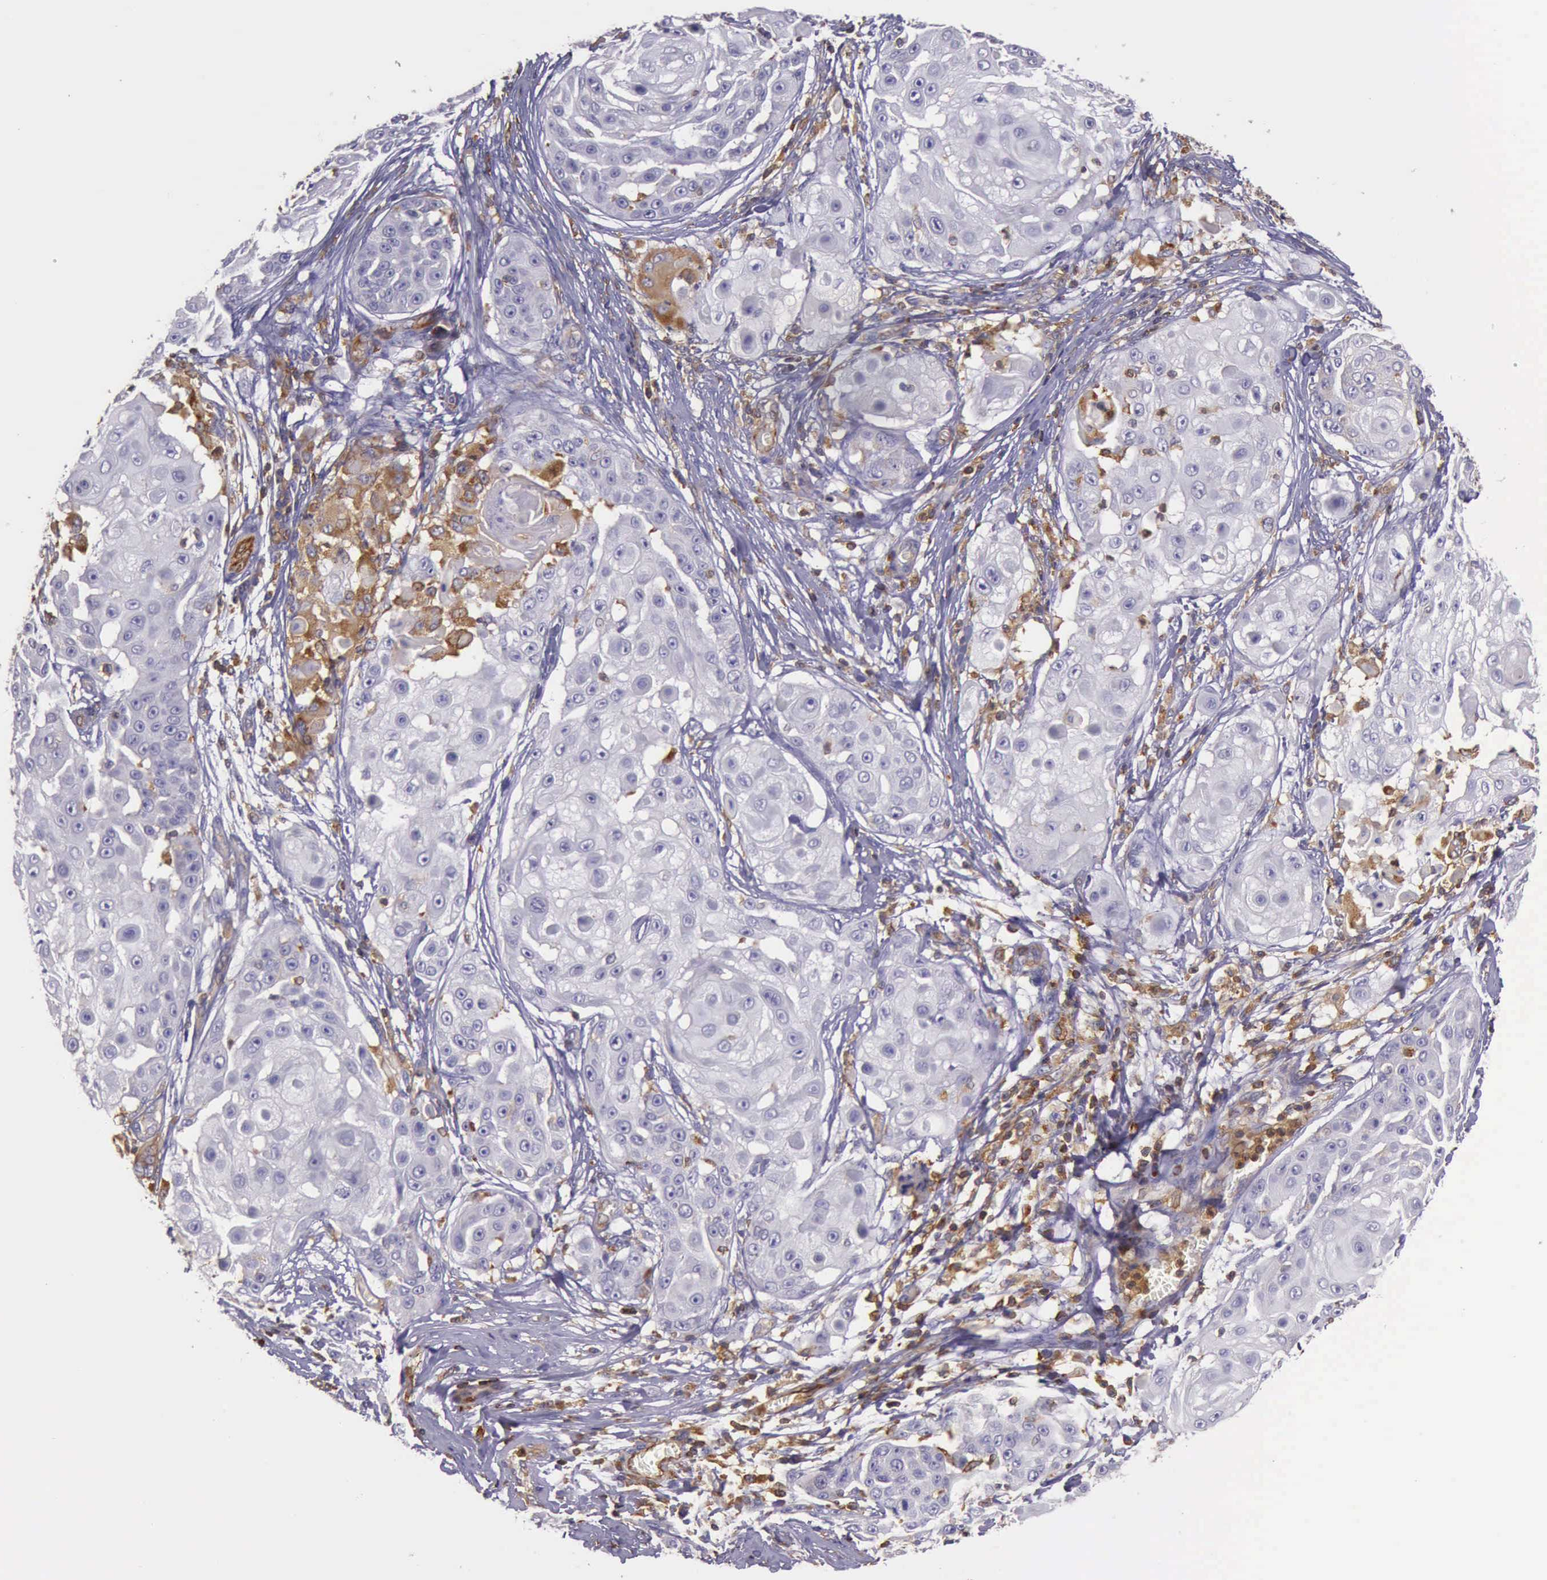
{"staining": {"intensity": "negative", "quantity": "none", "location": "none"}, "tissue": "skin cancer", "cell_type": "Tumor cells", "image_type": "cancer", "snomed": [{"axis": "morphology", "description": "Squamous cell carcinoma, NOS"}, {"axis": "topography", "description": "Skin"}], "caption": "Protein analysis of skin cancer (squamous cell carcinoma) shows no significant staining in tumor cells.", "gene": "ARHGAP4", "patient": {"sex": "female", "age": 57}}